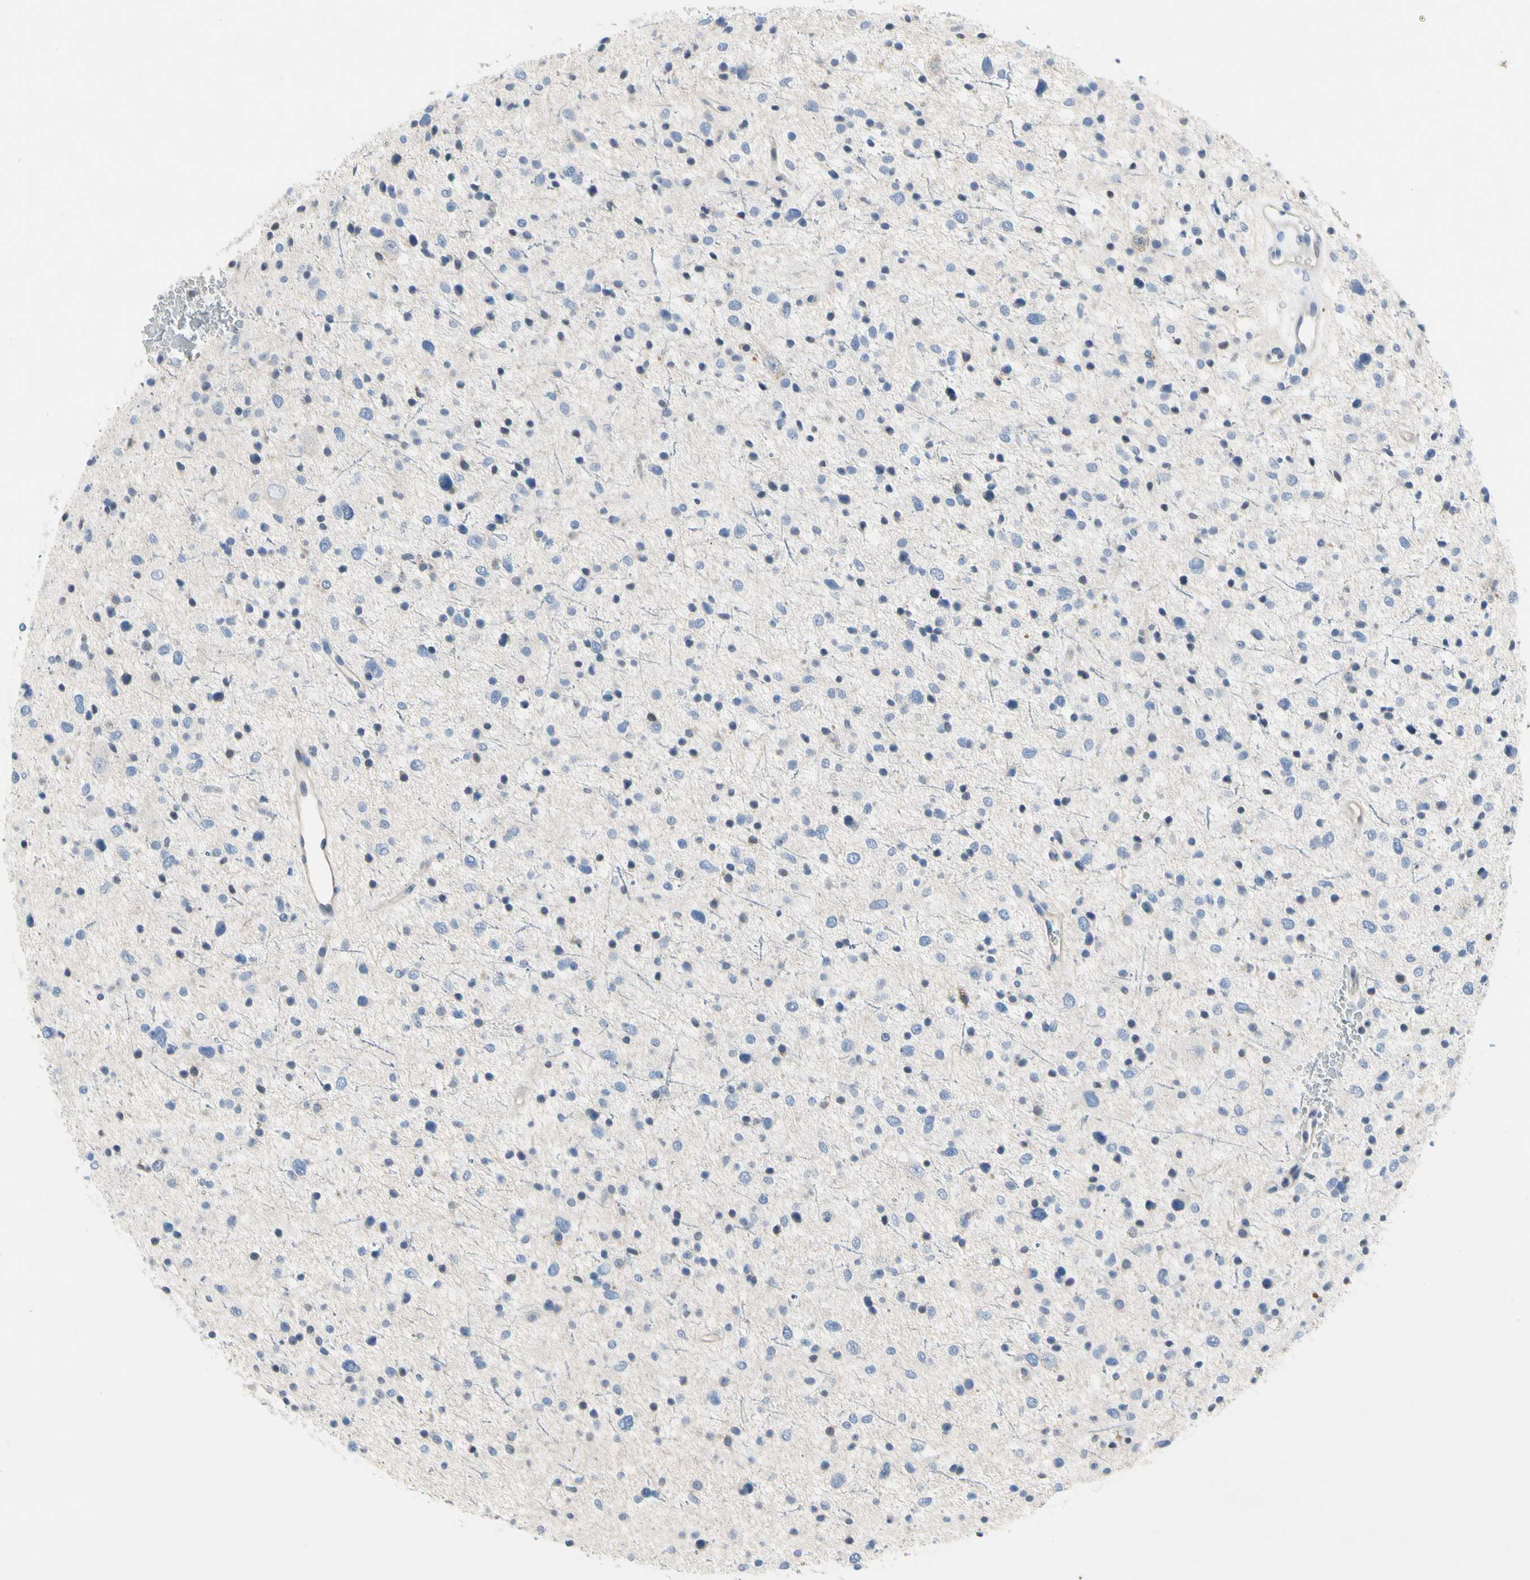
{"staining": {"intensity": "negative", "quantity": "none", "location": "none"}, "tissue": "glioma", "cell_type": "Tumor cells", "image_type": "cancer", "snomed": [{"axis": "morphology", "description": "Glioma, malignant, Low grade"}, {"axis": "topography", "description": "Brain"}], "caption": "This is a micrograph of immunohistochemistry staining of malignant glioma (low-grade), which shows no positivity in tumor cells.", "gene": "ECRG4", "patient": {"sex": "female", "age": 37}}